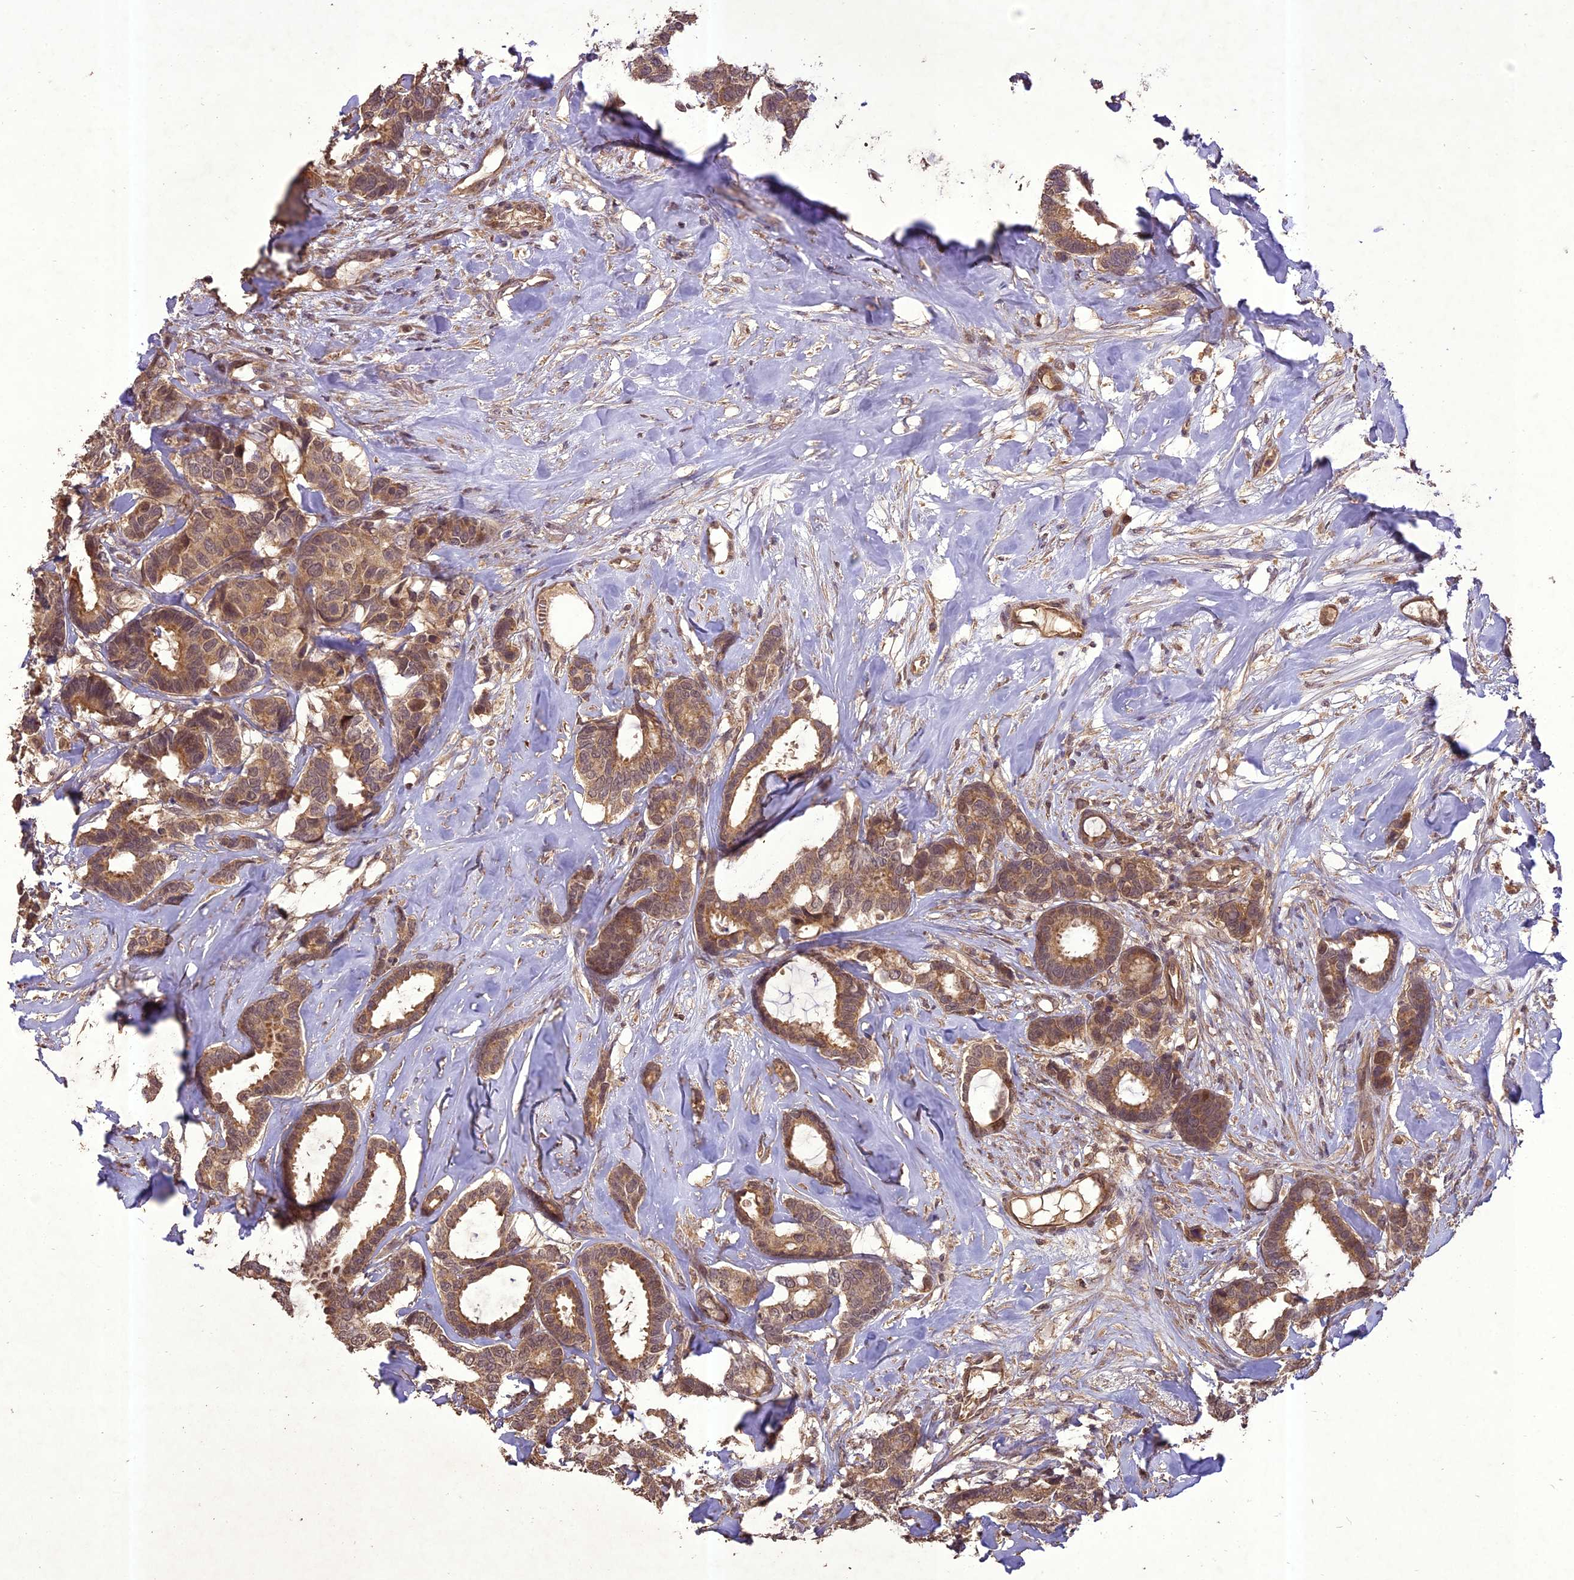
{"staining": {"intensity": "moderate", "quantity": ">75%", "location": "cytoplasmic/membranous"}, "tissue": "breast cancer", "cell_type": "Tumor cells", "image_type": "cancer", "snomed": [{"axis": "morphology", "description": "Duct carcinoma"}, {"axis": "topography", "description": "Breast"}], "caption": "Immunohistochemistry (IHC) image of neoplastic tissue: breast cancer stained using IHC displays medium levels of moderate protein expression localized specifically in the cytoplasmic/membranous of tumor cells, appearing as a cytoplasmic/membranous brown color.", "gene": "TIGD7", "patient": {"sex": "female", "age": 87}}